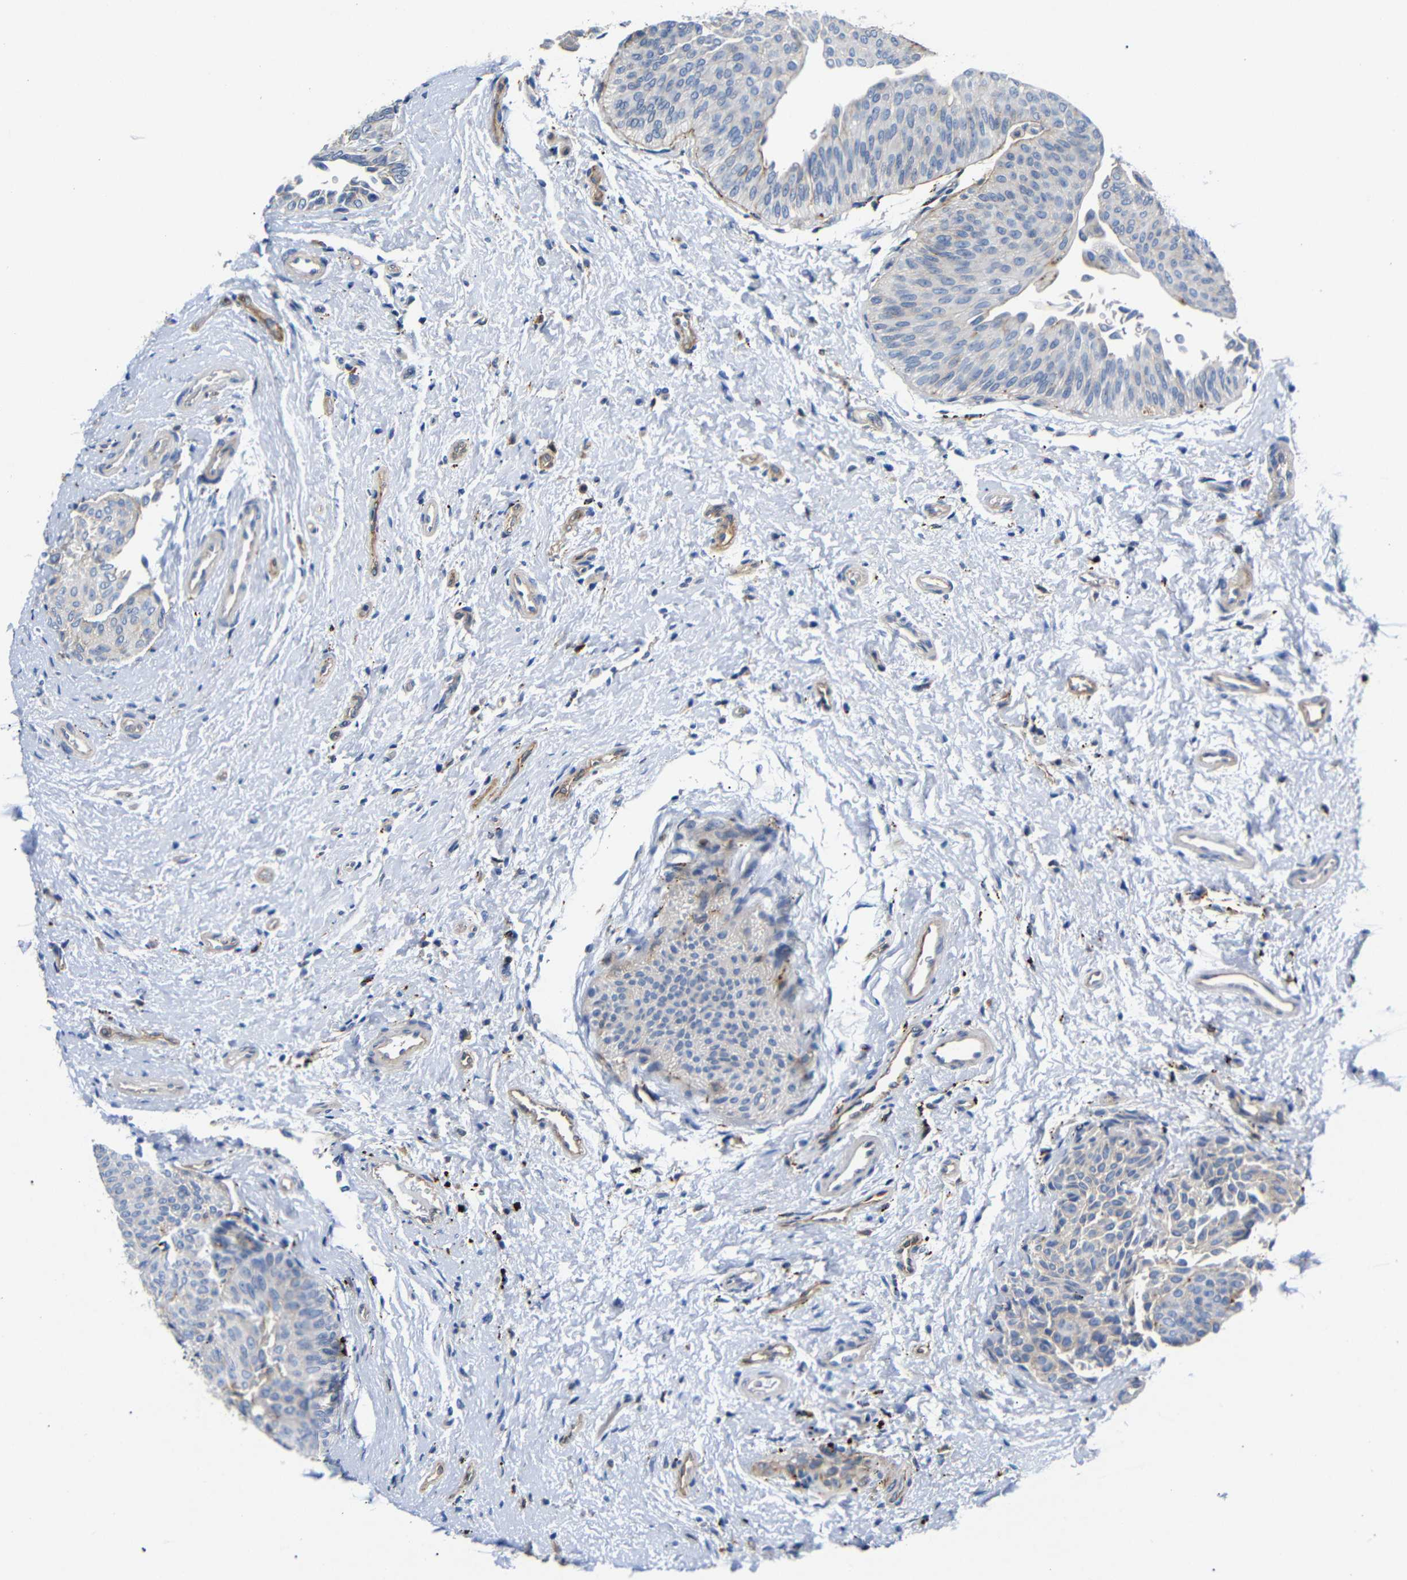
{"staining": {"intensity": "weak", "quantity": "<25%", "location": "cytoplasmic/membranous"}, "tissue": "urothelial cancer", "cell_type": "Tumor cells", "image_type": "cancer", "snomed": [{"axis": "morphology", "description": "Urothelial carcinoma, Low grade"}, {"axis": "topography", "description": "Urinary bladder"}], "caption": "Tumor cells show no significant protein expression in urothelial carcinoma (low-grade).", "gene": "SDCBP", "patient": {"sex": "female", "age": 60}}